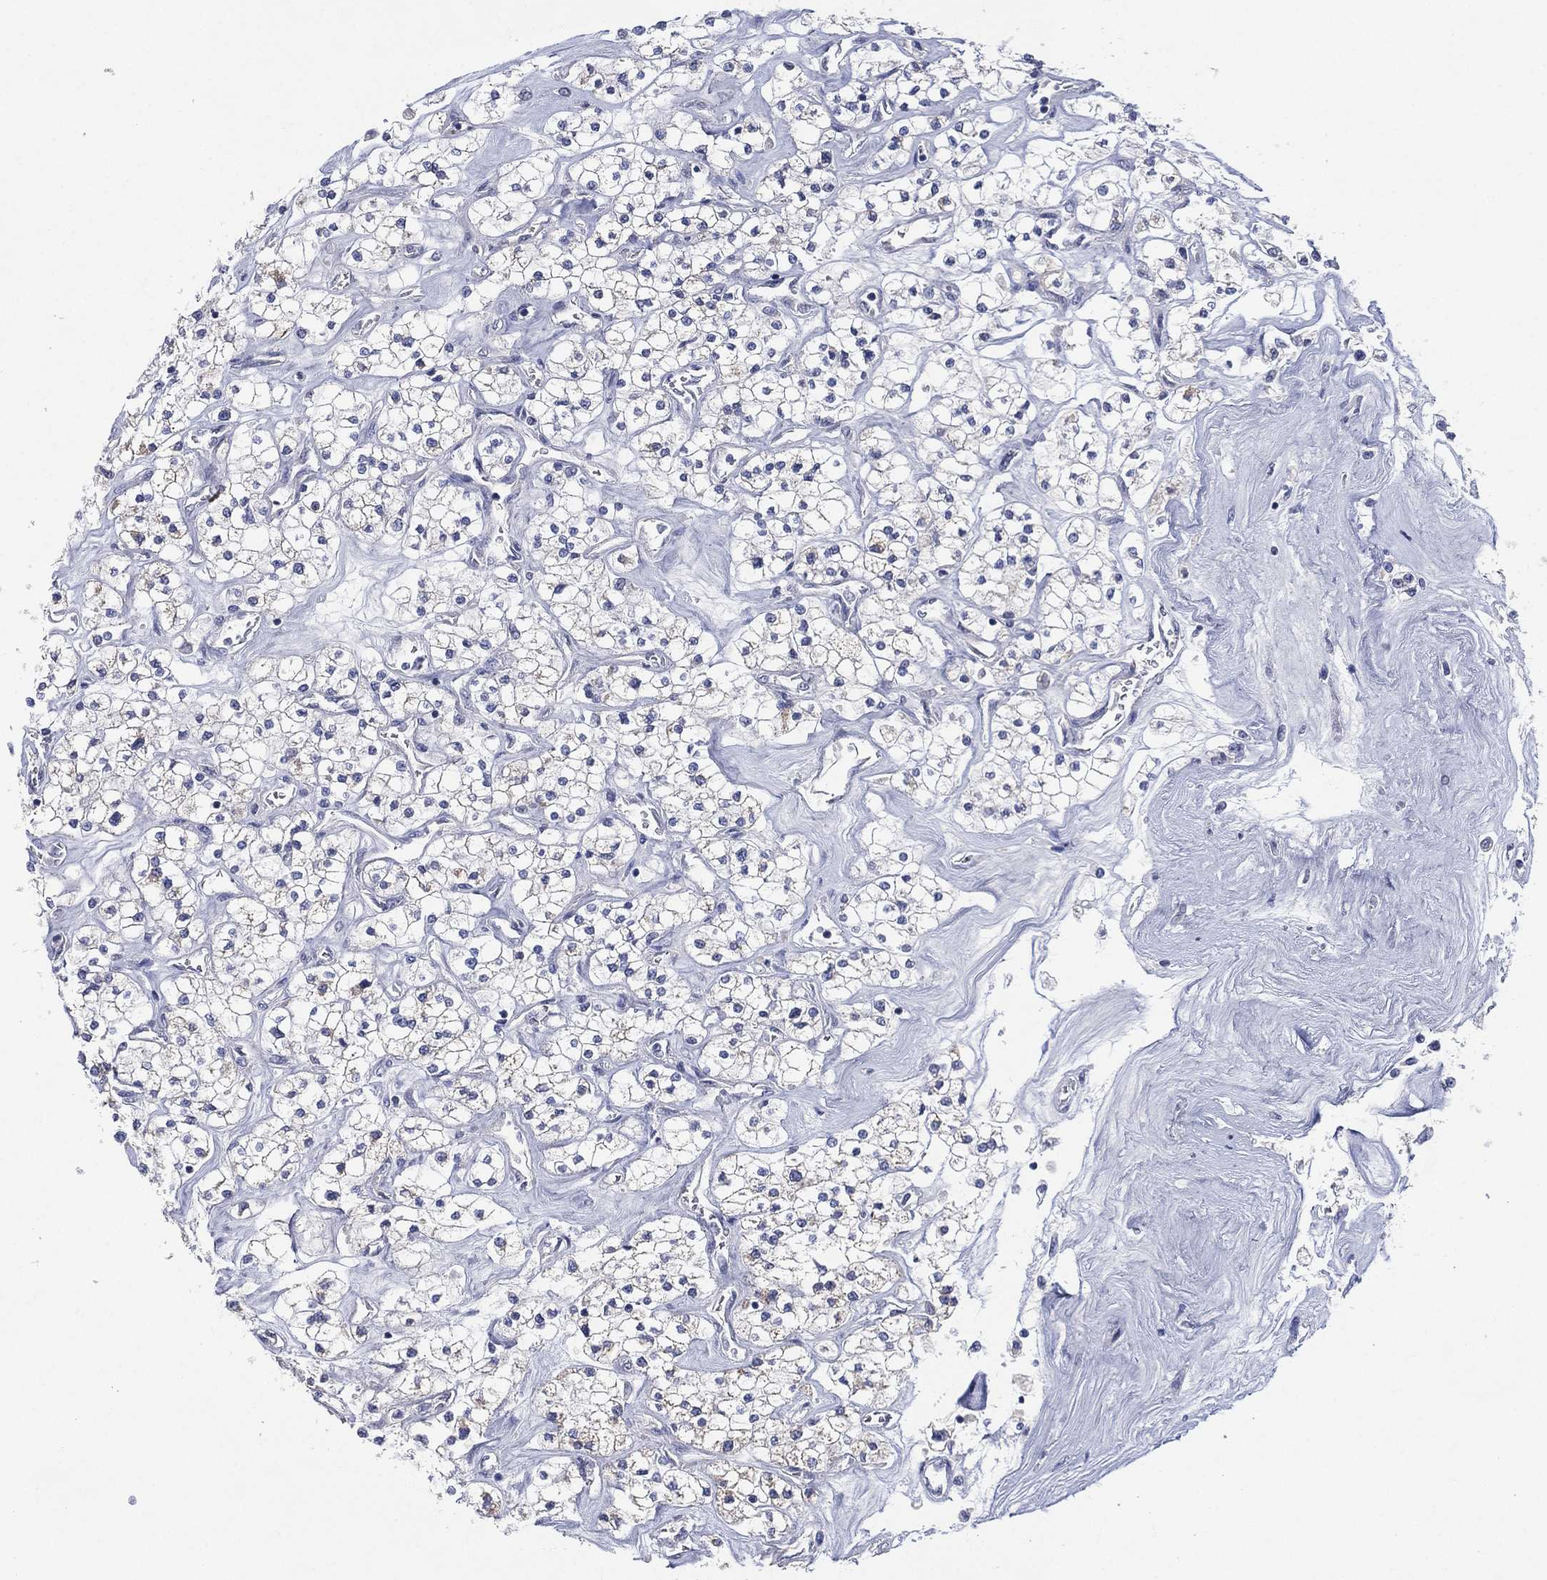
{"staining": {"intensity": "negative", "quantity": "none", "location": "none"}, "tissue": "renal cancer", "cell_type": "Tumor cells", "image_type": "cancer", "snomed": [{"axis": "morphology", "description": "Adenocarcinoma, NOS"}, {"axis": "topography", "description": "Kidney"}], "caption": "Tumor cells are negative for protein expression in human renal cancer. (Brightfield microscopy of DAB (3,3'-diaminobenzidine) immunohistochemistry at high magnification).", "gene": "KRT35", "patient": {"sex": "male", "age": 80}}